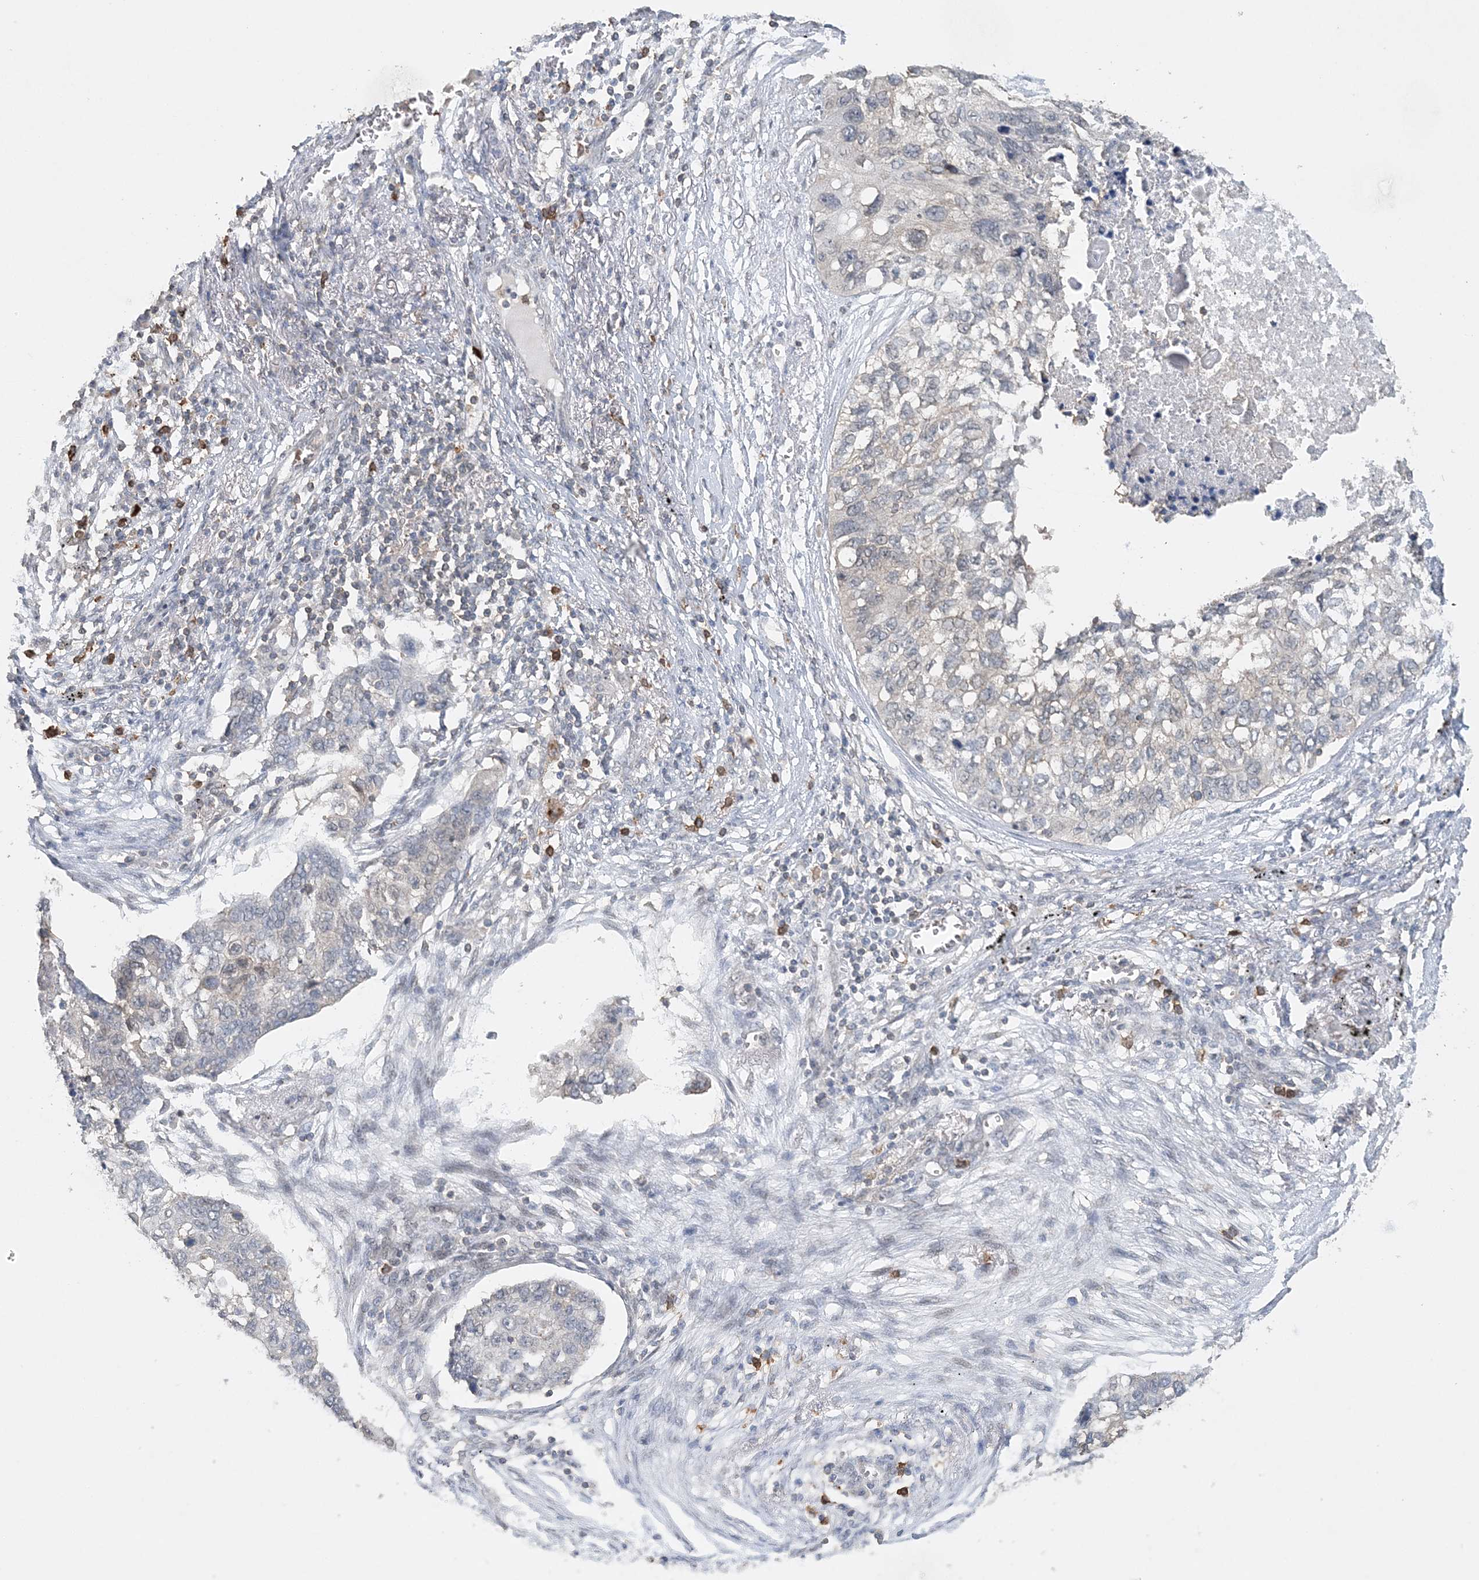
{"staining": {"intensity": "negative", "quantity": "none", "location": "none"}, "tissue": "lung cancer", "cell_type": "Tumor cells", "image_type": "cancer", "snomed": [{"axis": "morphology", "description": "Squamous cell carcinoma, NOS"}, {"axis": "topography", "description": "Lung"}], "caption": "Lung cancer was stained to show a protein in brown. There is no significant positivity in tumor cells.", "gene": "FAM110A", "patient": {"sex": "female", "age": 63}}